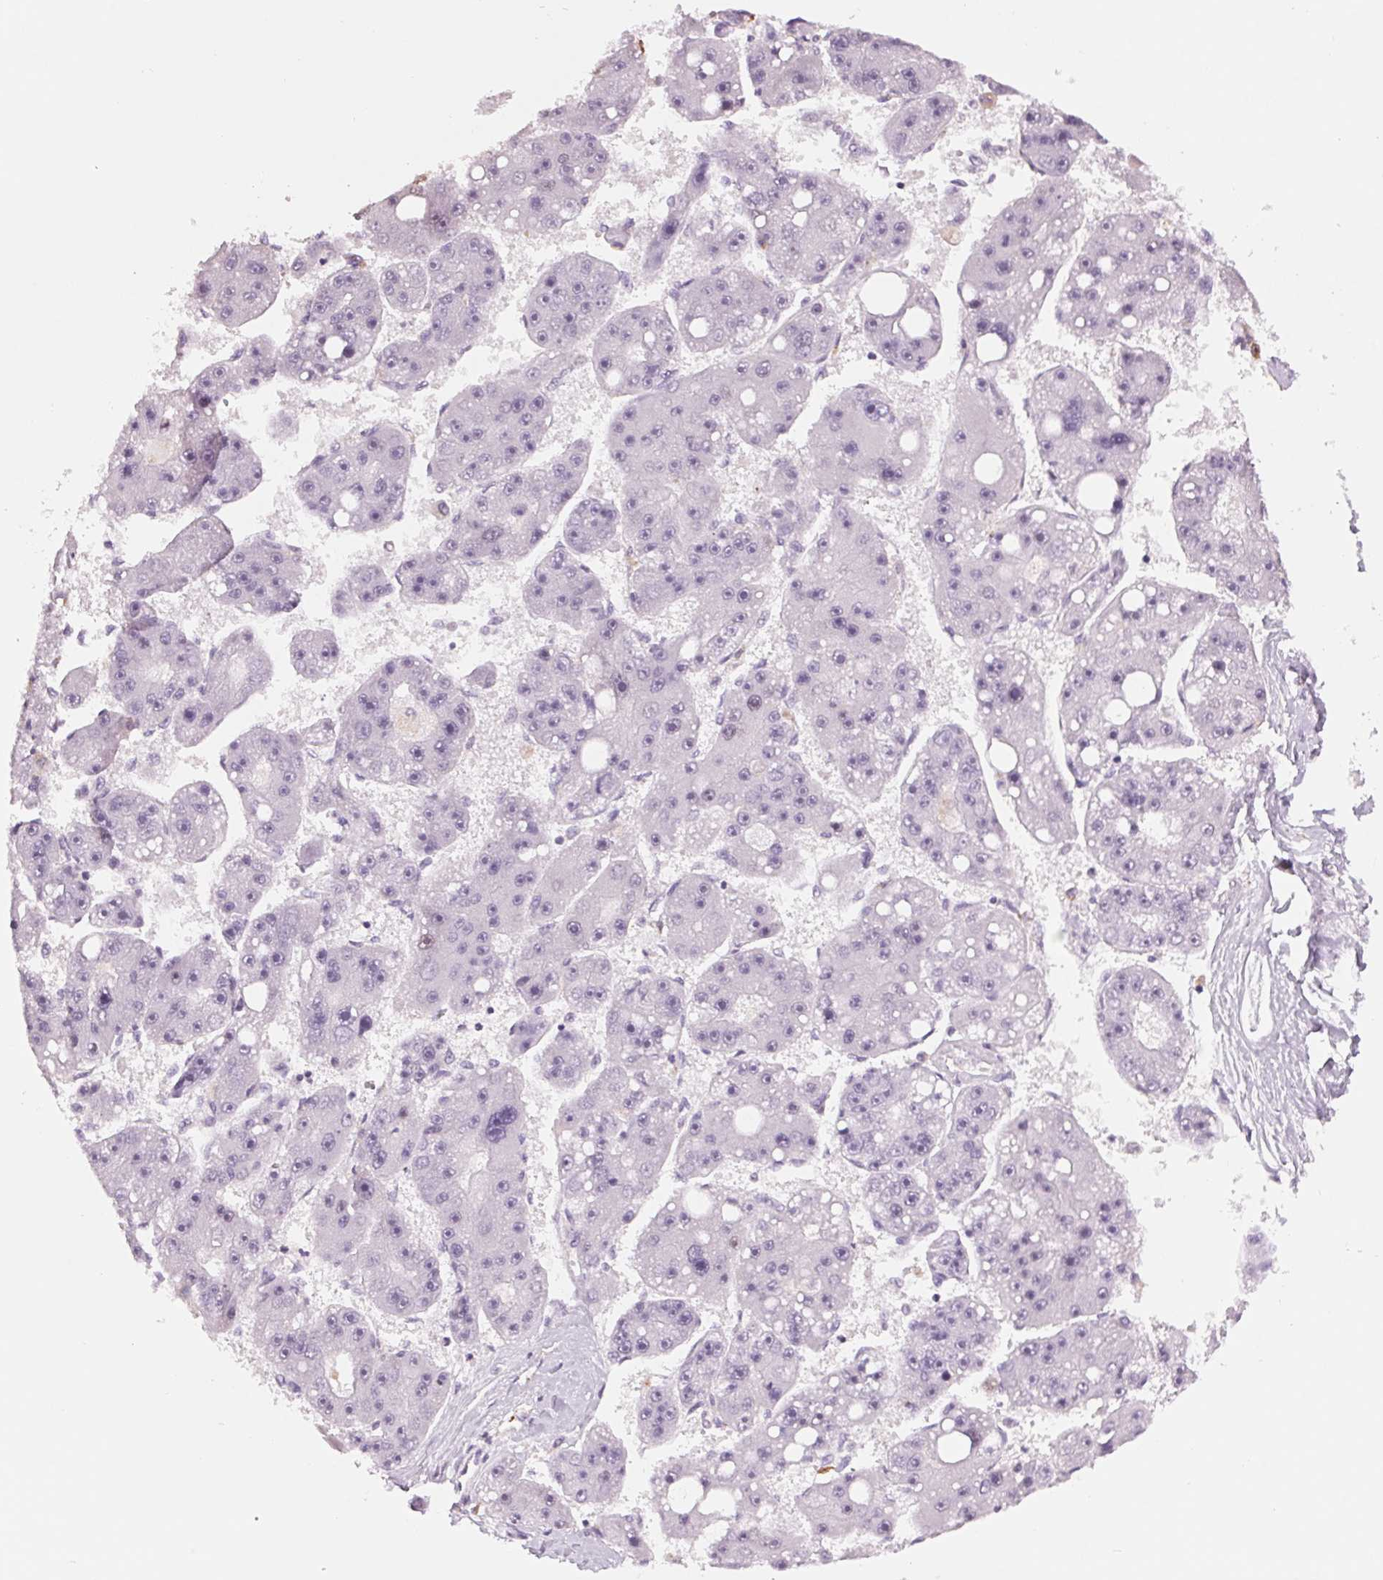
{"staining": {"intensity": "negative", "quantity": "none", "location": "none"}, "tissue": "liver cancer", "cell_type": "Tumor cells", "image_type": "cancer", "snomed": [{"axis": "morphology", "description": "Carcinoma, Hepatocellular, NOS"}, {"axis": "topography", "description": "Liver"}], "caption": "Tumor cells show no significant expression in liver cancer (hepatocellular carcinoma). (DAB IHC, high magnification).", "gene": "MPO", "patient": {"sex": "female", "age": 61}}